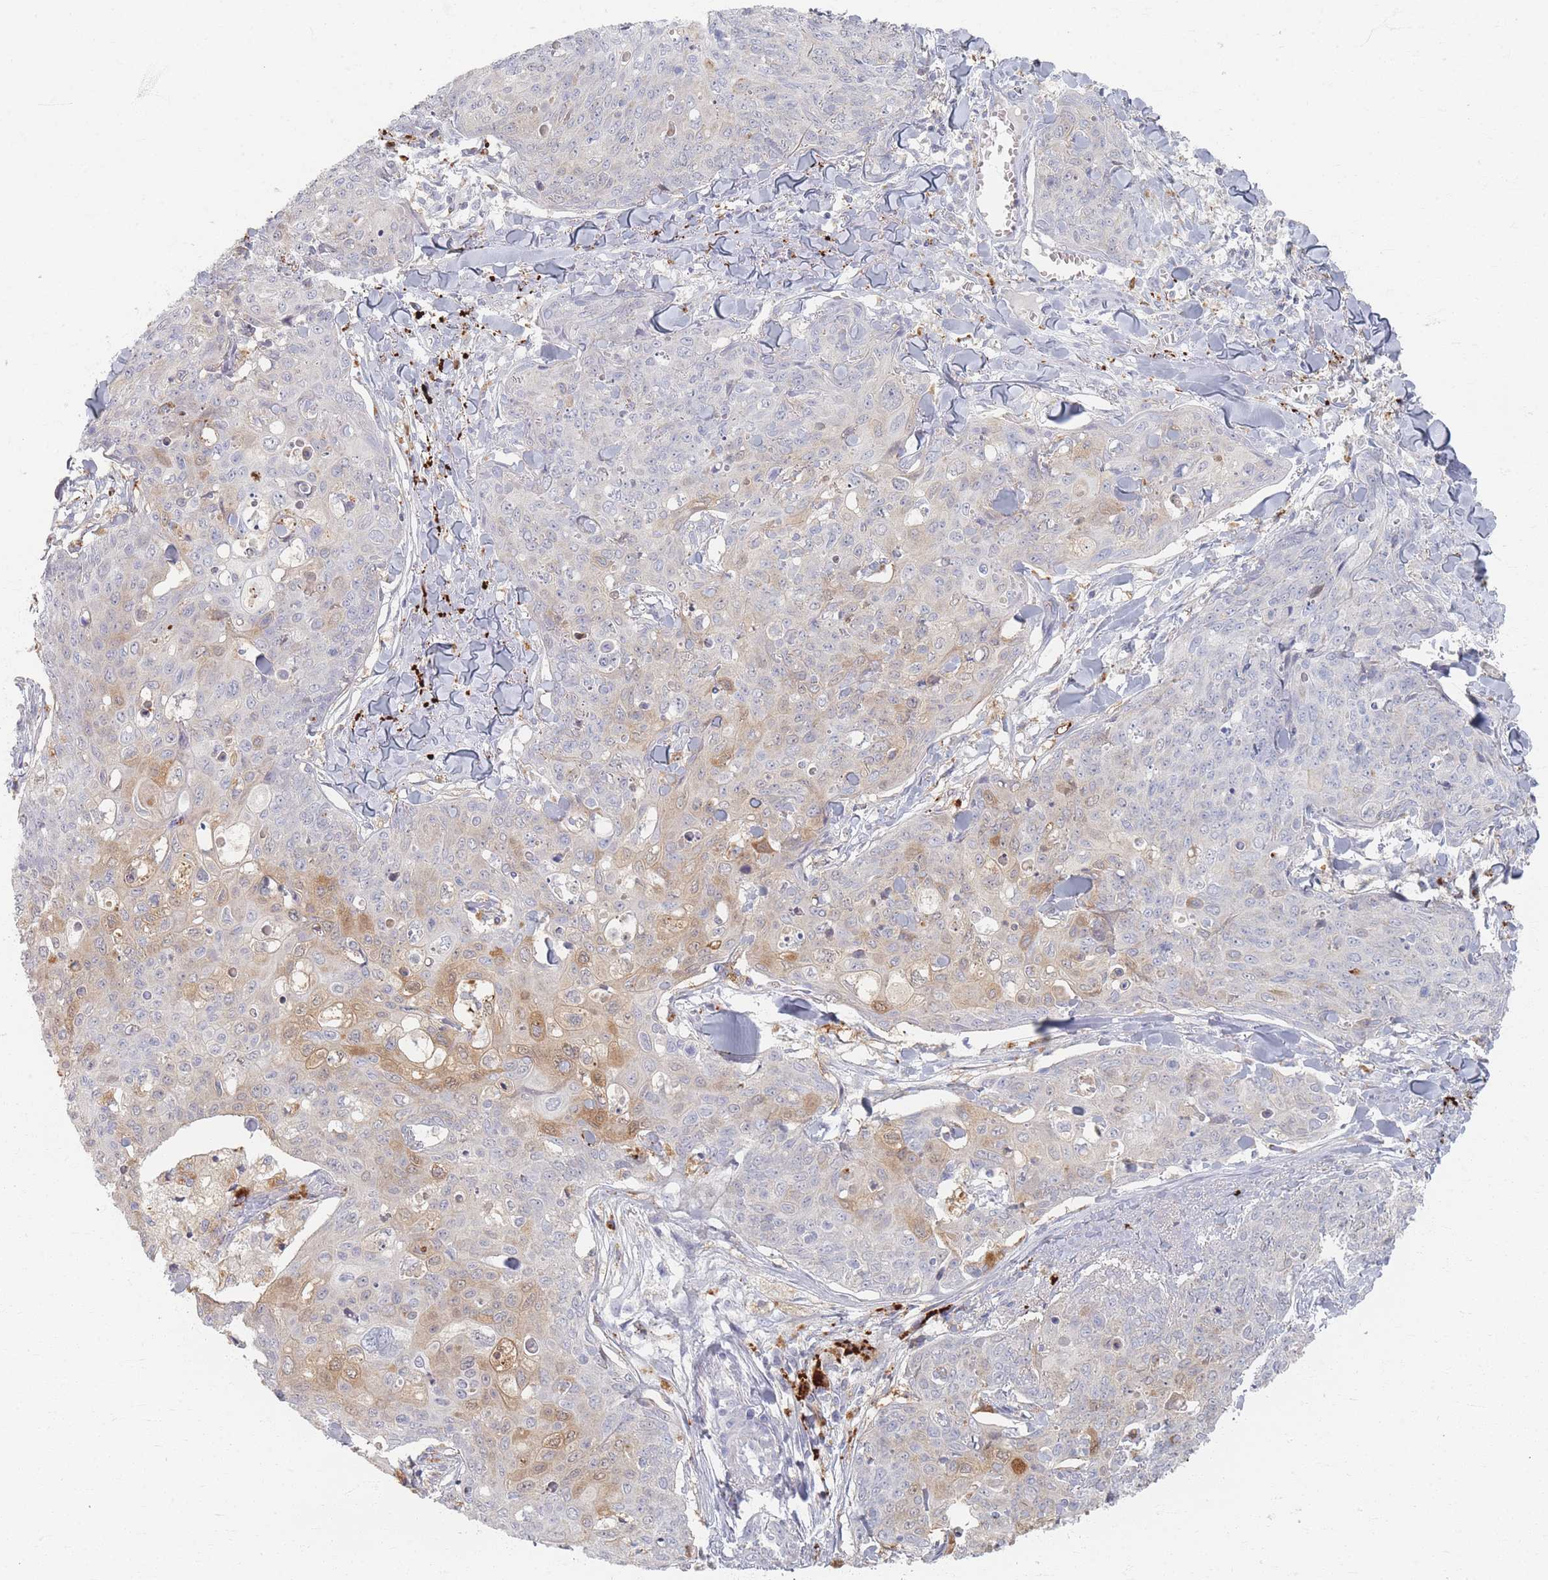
{"staining": {"intensity": "moderate", "quantity": "<25%", "location": "cytoplasmic/membranous"}, "tissue": "skin cancer", "cell_type": "Tumor cells", "image_type": "cancer", "snomed": [{"axis": "morphology", "description": "Squamous cell carcinoma, NOS"}, {"axis": "topography", "description": "Skin"}, {"axis": "topography", "description": "Vulva"}], "caption": "This is a histology image of IHC staining of skin squamous cell carcinoma, which shows moderate positivity in the cytoplasmic/membranous of tumor cells.", "gene": "SLC2A11", "patient": {"sex": "female", "age": 85}}